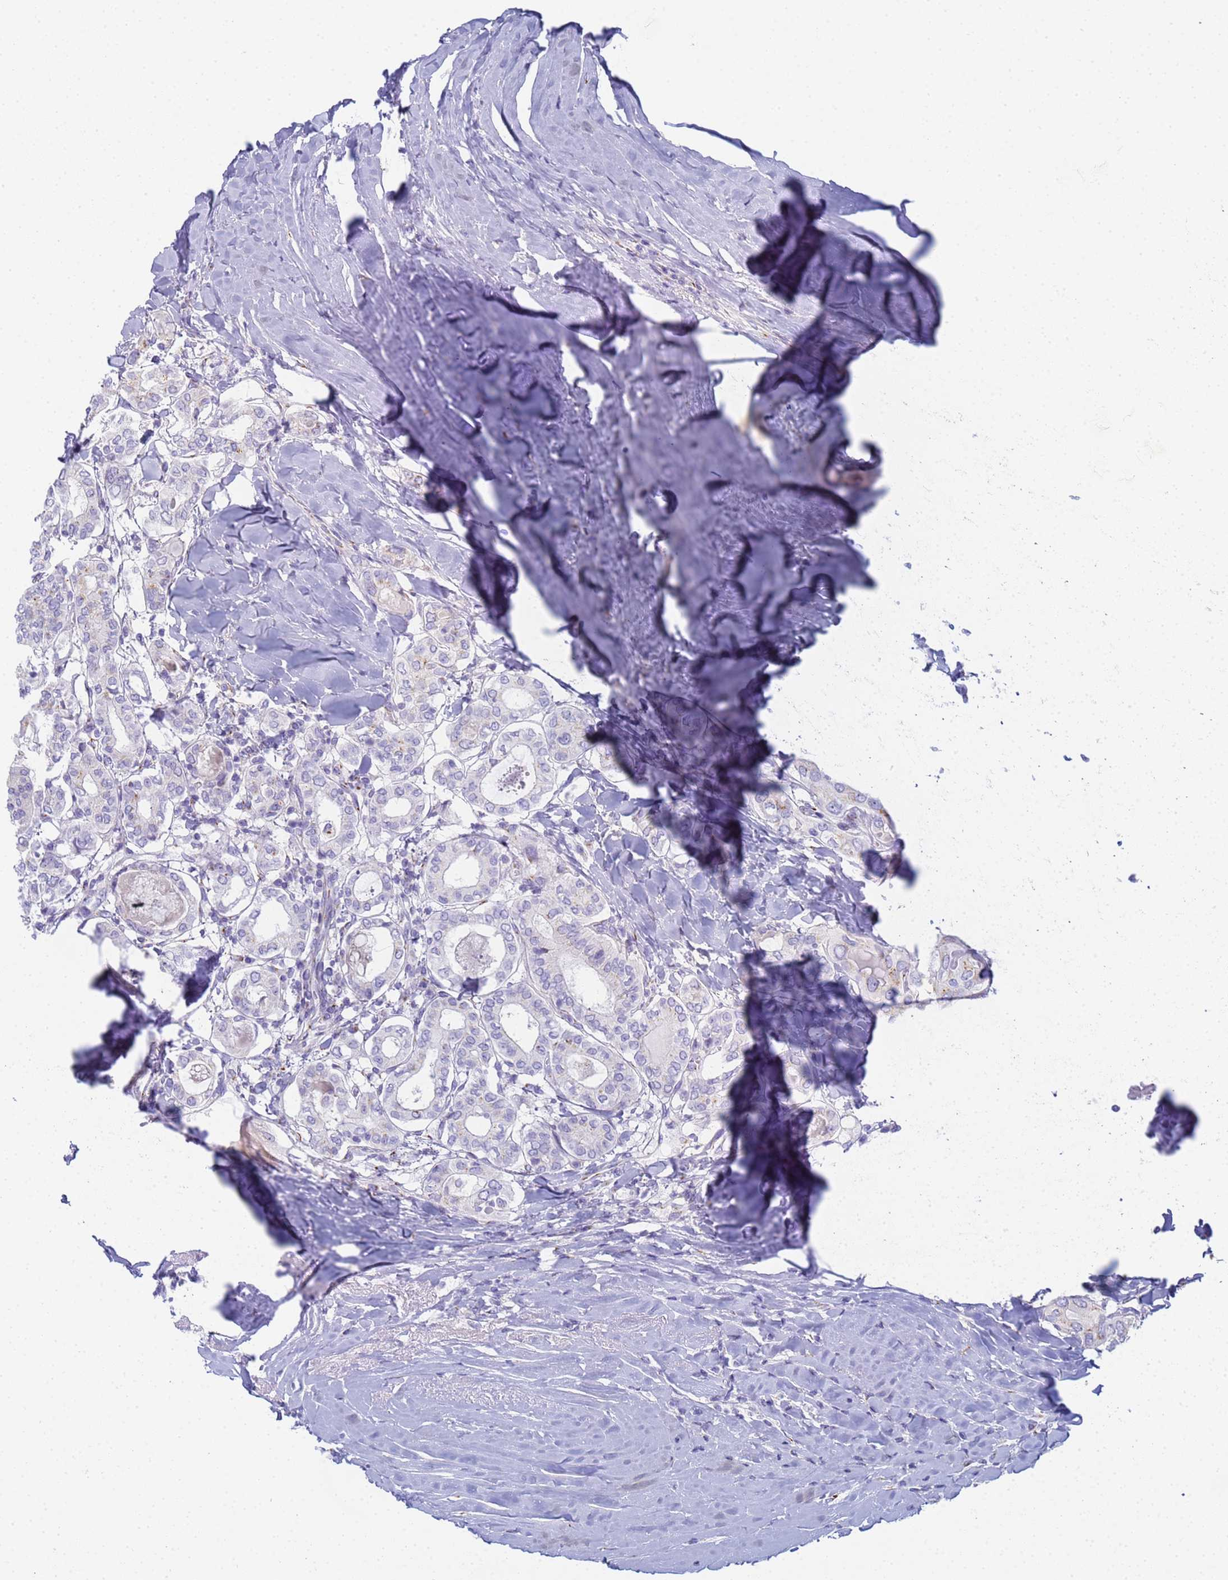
{"staining": {"intensity": "moderate", "quantity": "25%-75%", "location": "cytoplasmic/membranous"}, "tissue": "thyroid cancer", "cell_type": "Tumor cells", "image_type": "cancer", "snomed": [{"axis": "morphology", "description": "Papillary adenocarcinoma, NOS"}, {"axis": "topography", "description": "Thyroid gland"}], "caption": "Tumor cells show moderate cytoplasmic/membranous expression in about 25%-75% of cells in thyroid cancer. (Brightfield microscopy of DAB IHC at high magnification).", "gene": "CR1", "patient": {"sex": "female", "age": 72}}